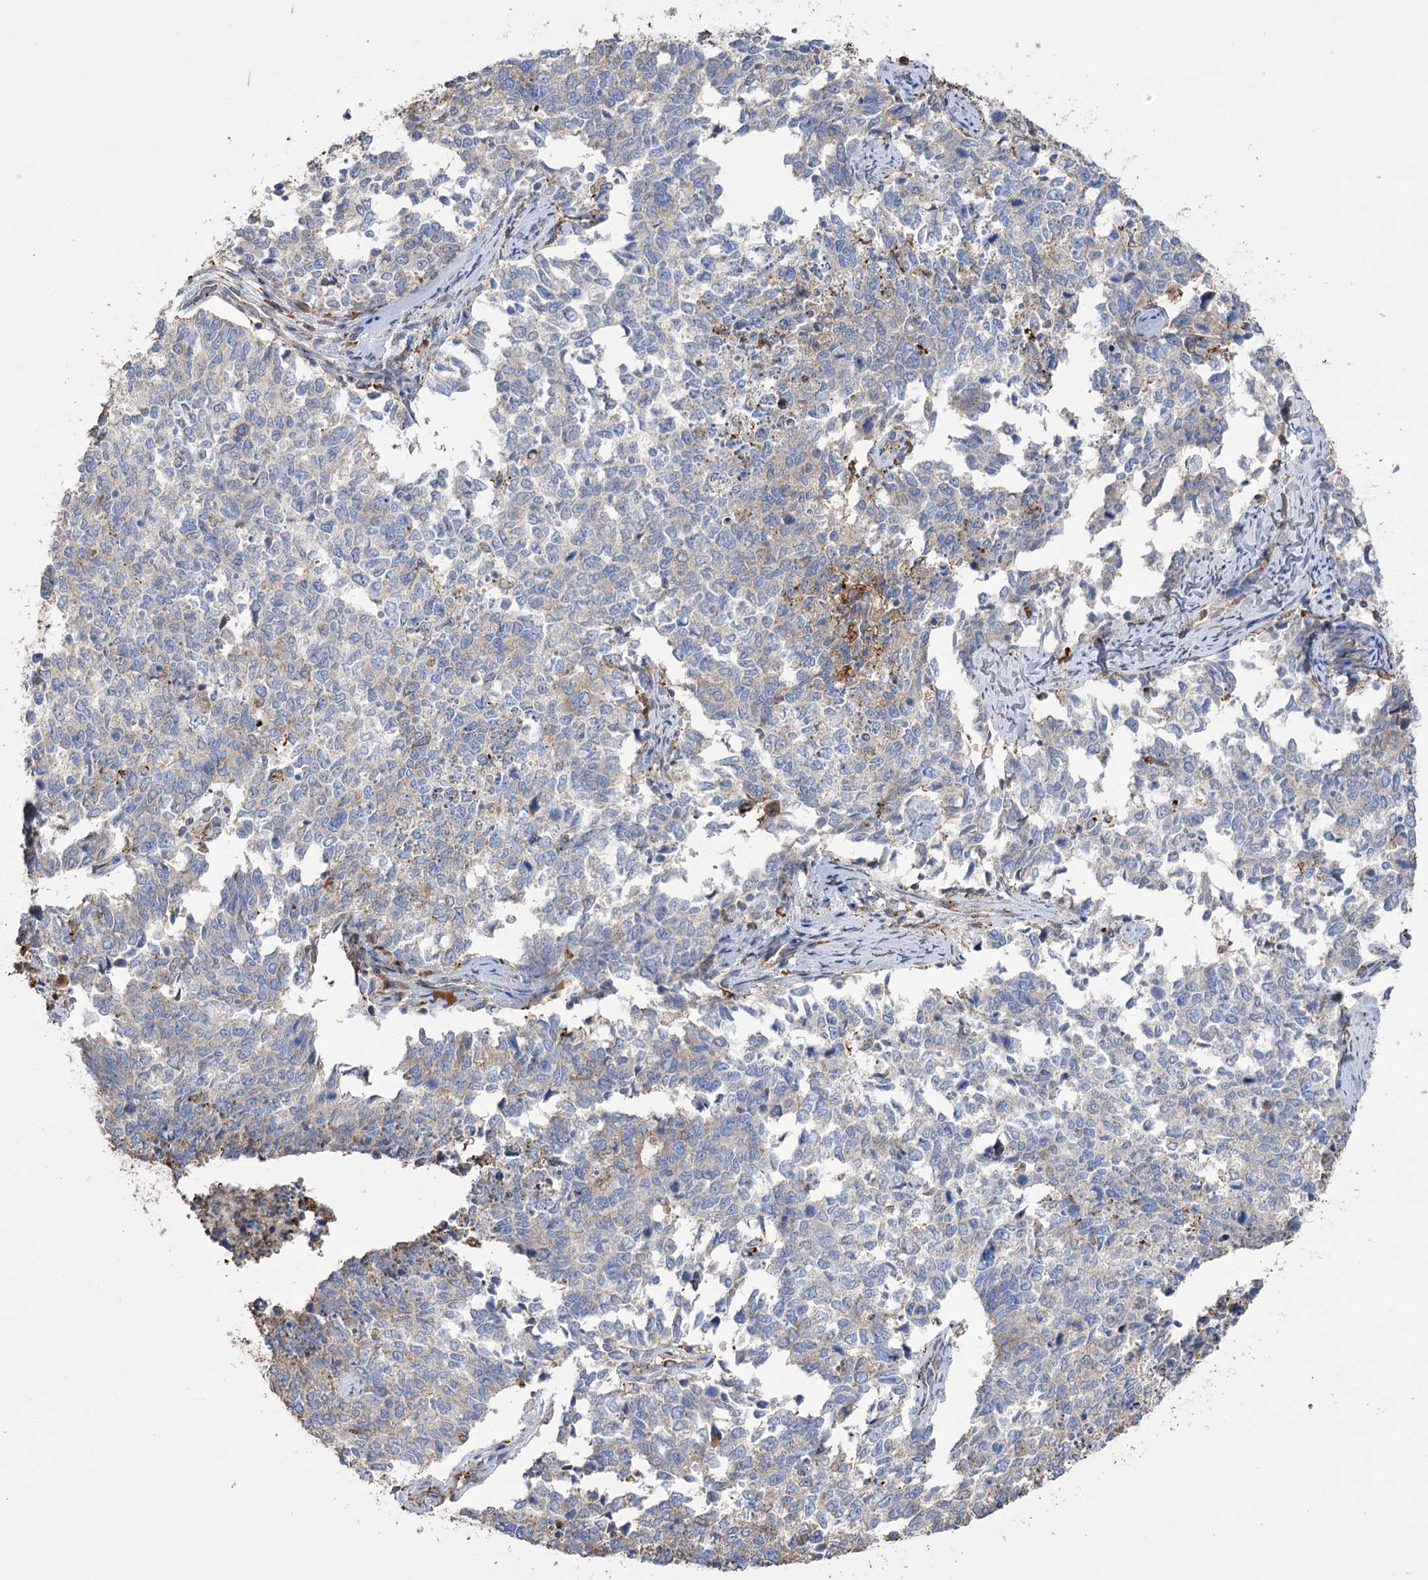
{"staining": {"intensity": "weak", "quantity": "<25%", "location": "cytoplasmic/membranous"}, "tissue": "cervical cancer", "cell_type": "Tumor cells", "image_type": "cancer", "snomed": [{"axis": "morphology", "description": "Squamous cell carcinoma, NOS"}, {"axis": "topography", "description": "Cervix"}], "caption": "Image shows no significant protein positivity in tumor cells of cervical cancer (squamous cell carcinoma).", "gene": "TRIM71", "patient": {"sex": "female", "age": 63}}